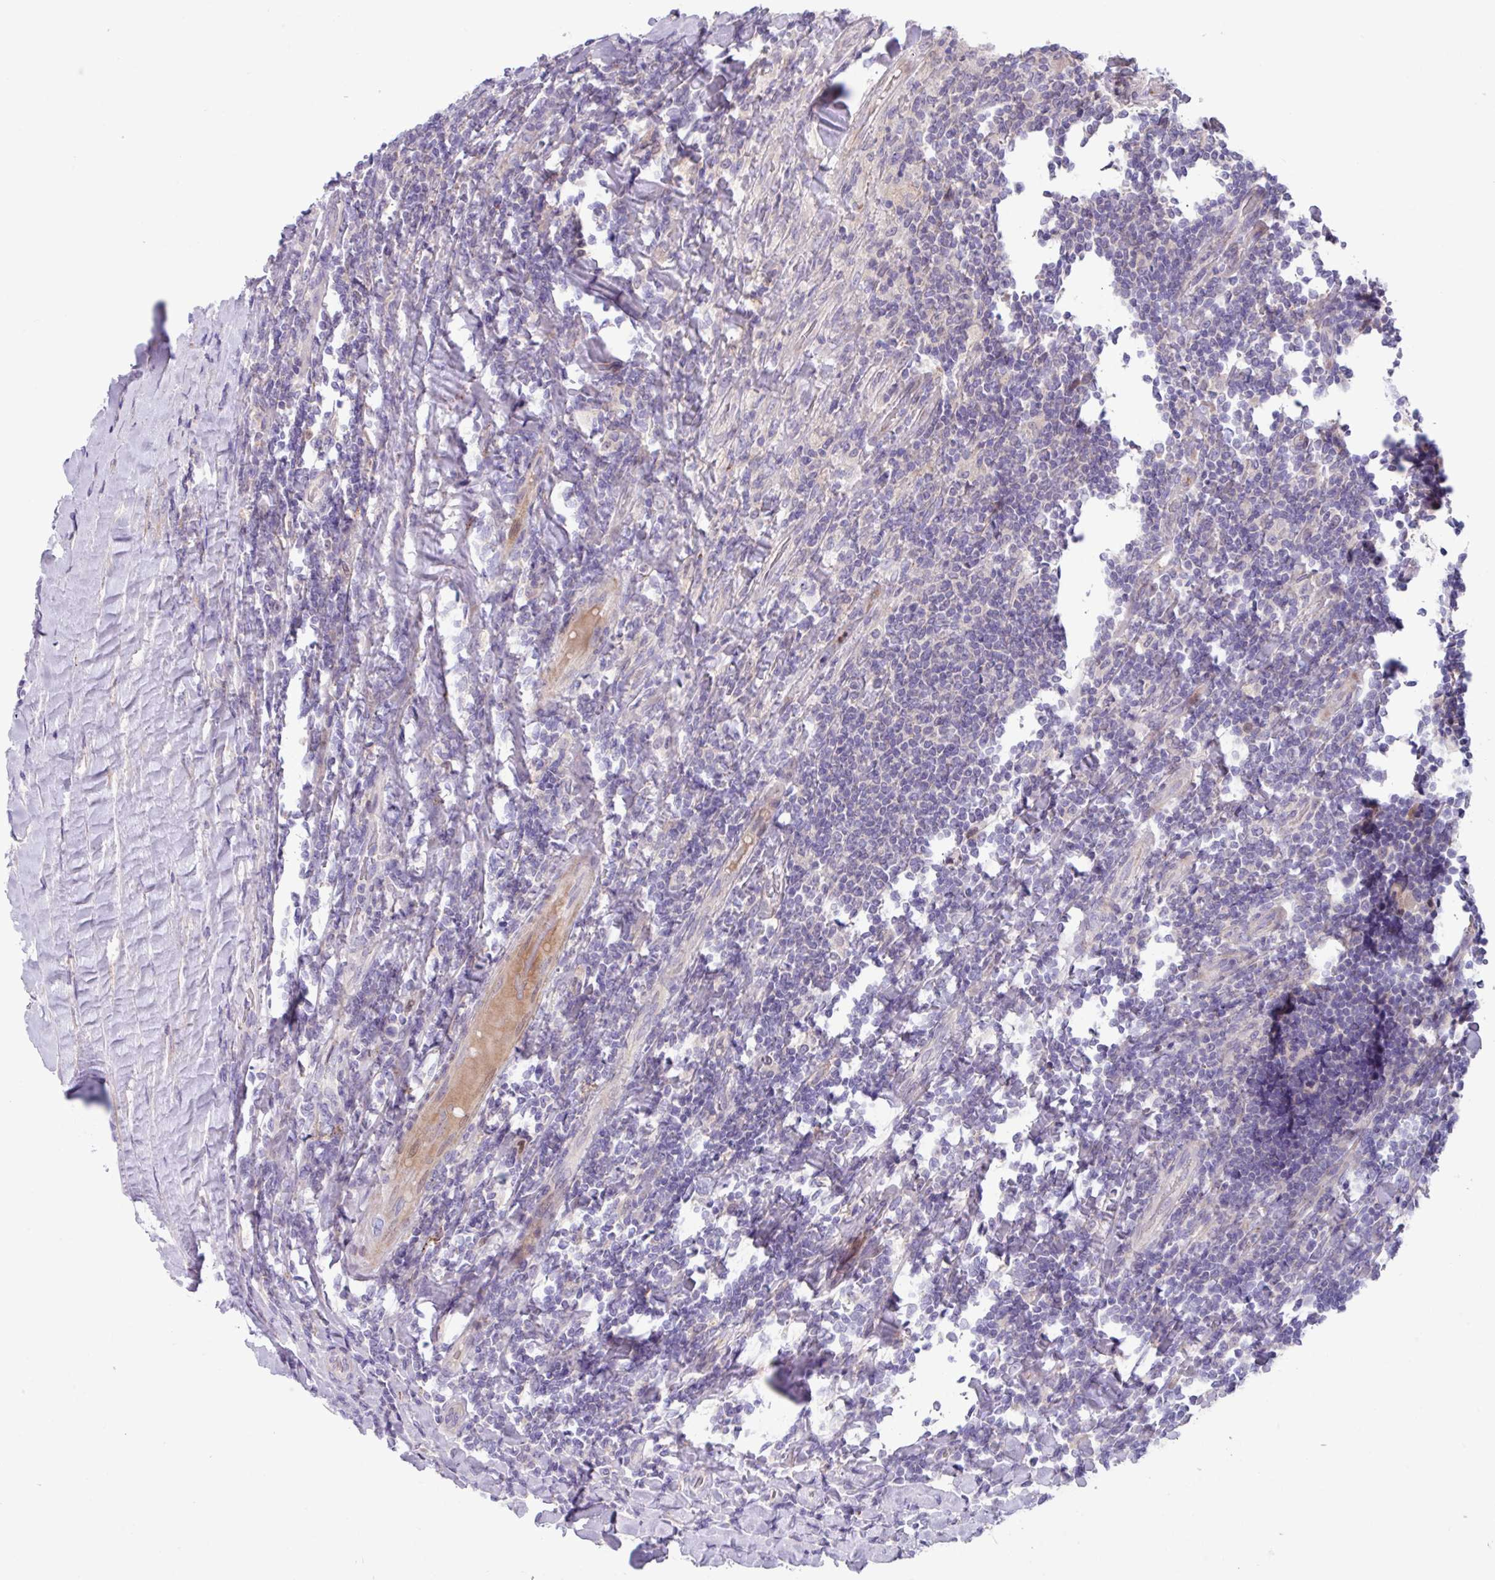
{"staining": {"intensity": "negative", "quantity": "none", "location": "none"}, "tissue": "lymphoma", "cell_type": "Tumor cells", "image_type": "cancer", "snomed": [{"axis": "morphology", "description": "Malignant lymphoma, non-Hodgkin's type, Low grade"}, {"axis": "topography", "description": "Lymph node"}], "caption": "An image of lymphoma stained for a protein displays no brown staining in tumor cells.", "gene": "IQCJ", "patient": {"sex": "male", "age": 52}}